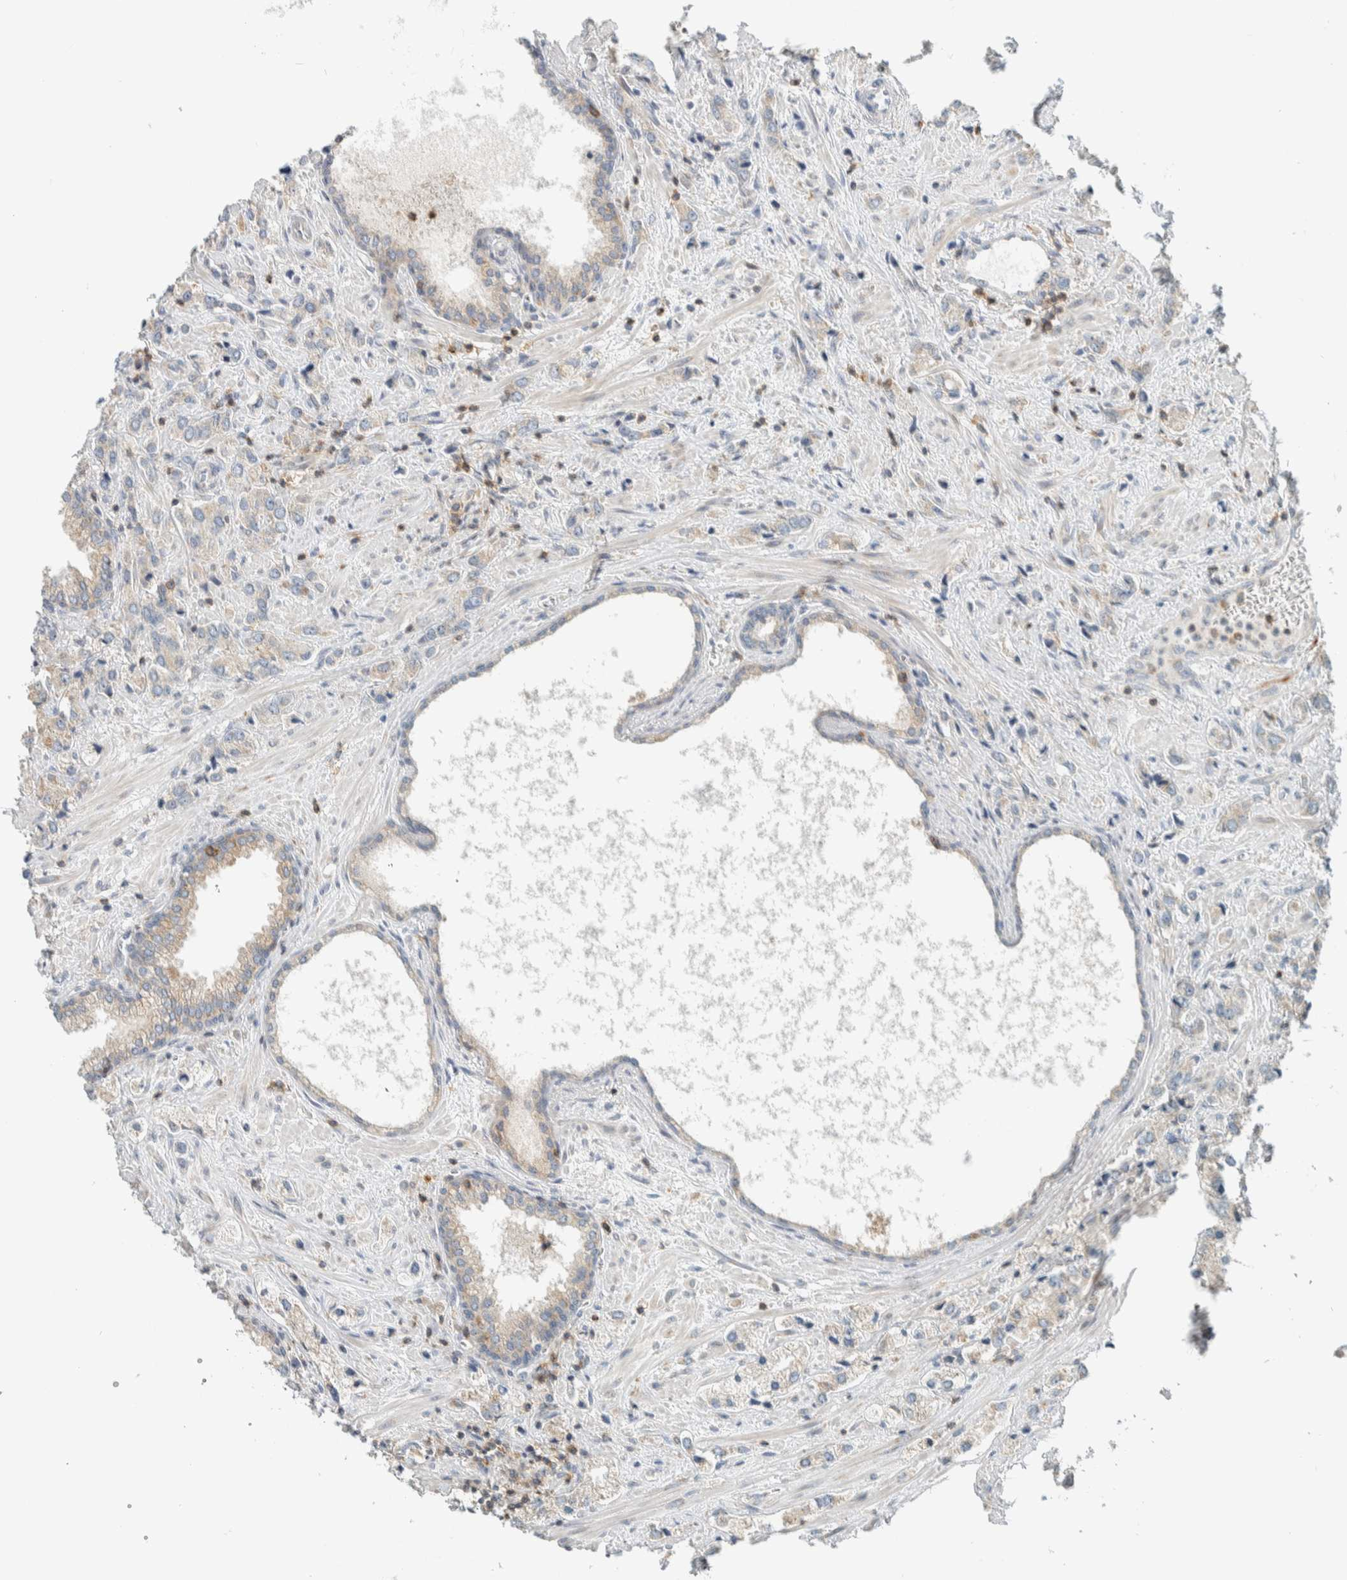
{"staining": {"intensity": "weak", "quantity": "<25%", "location": "cytoplasmic/membranous"}, "tissue": "prostate cancer", "cell_type": "Tumor cells", "image_type": "cancer", "snomed": [{"axis": "morphology", "description": "Adenocarcinoma, High grade"}, {"axis": "topography", "description": "Prostate"}], "caption": "Immunohistochemical staining of human prostate cancer (adenocarcinoma (high-grade)) shows no significant positivity in tumor cells.", "gene": "CCDC57", "patient": {"sex": "male", "age": 66}}